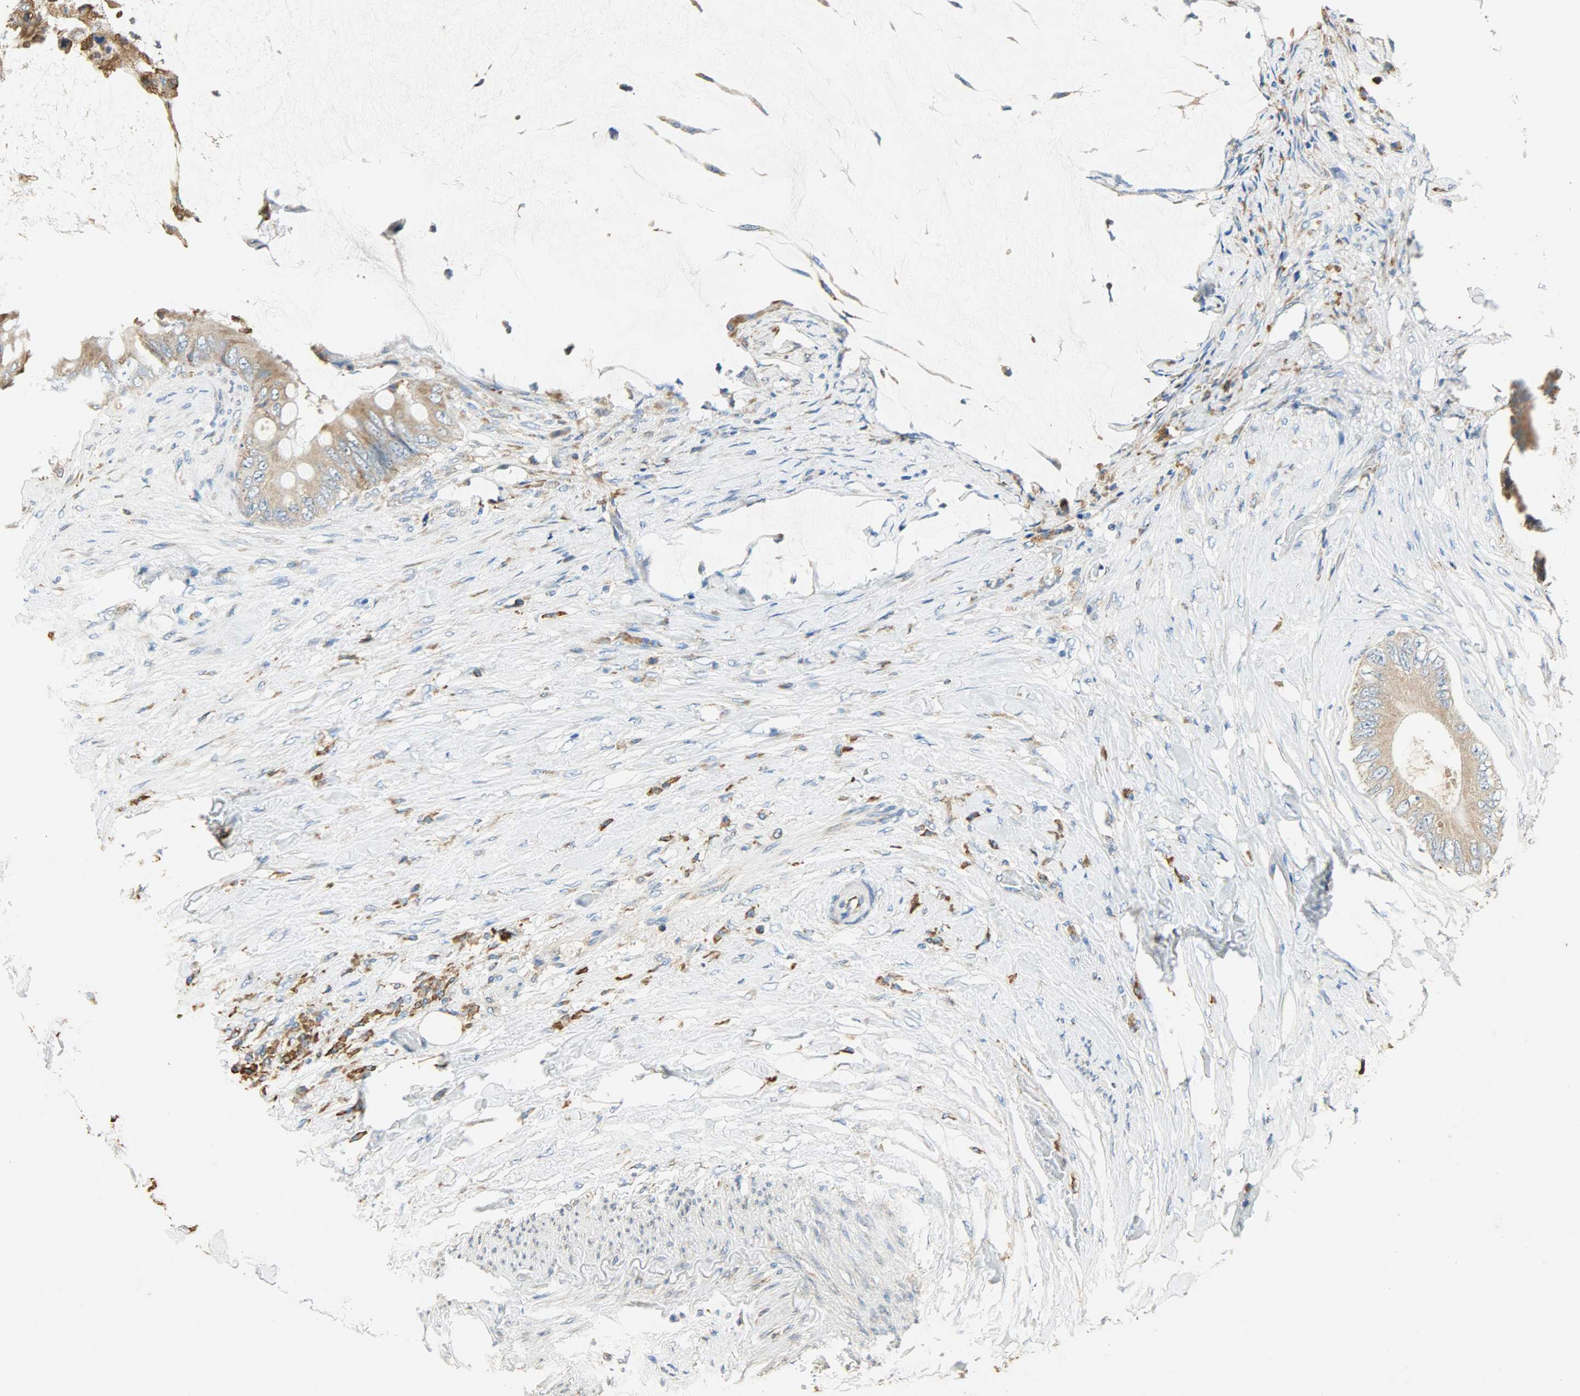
{"staining": {"intensity": "moderate", "quantity": "25%-75%", "location": "cytoplasmic/membranous"}, "tissue": "colorectal cancer", "cell_type": "Tumor cells", "image_type": "cancer", "snomed": [{"axis": "morphology", "description": "Normal tissue, NOS"}, {"axis": "morphology", "description": "Adenocarcinoma, NOS"}, {"axis": "topography", "description": "Rectum"}, {"axis": "topography", "description": "Peripheral nerve tissue"}], "caption": "A brown stain highlights moderate cytoplasmic/membranous expression of a protein in human colorectal cancer (adenocarcinoma) tumor cells.", "gene": "HSPA5", "patient": {"sex": "female", "age": 77}}